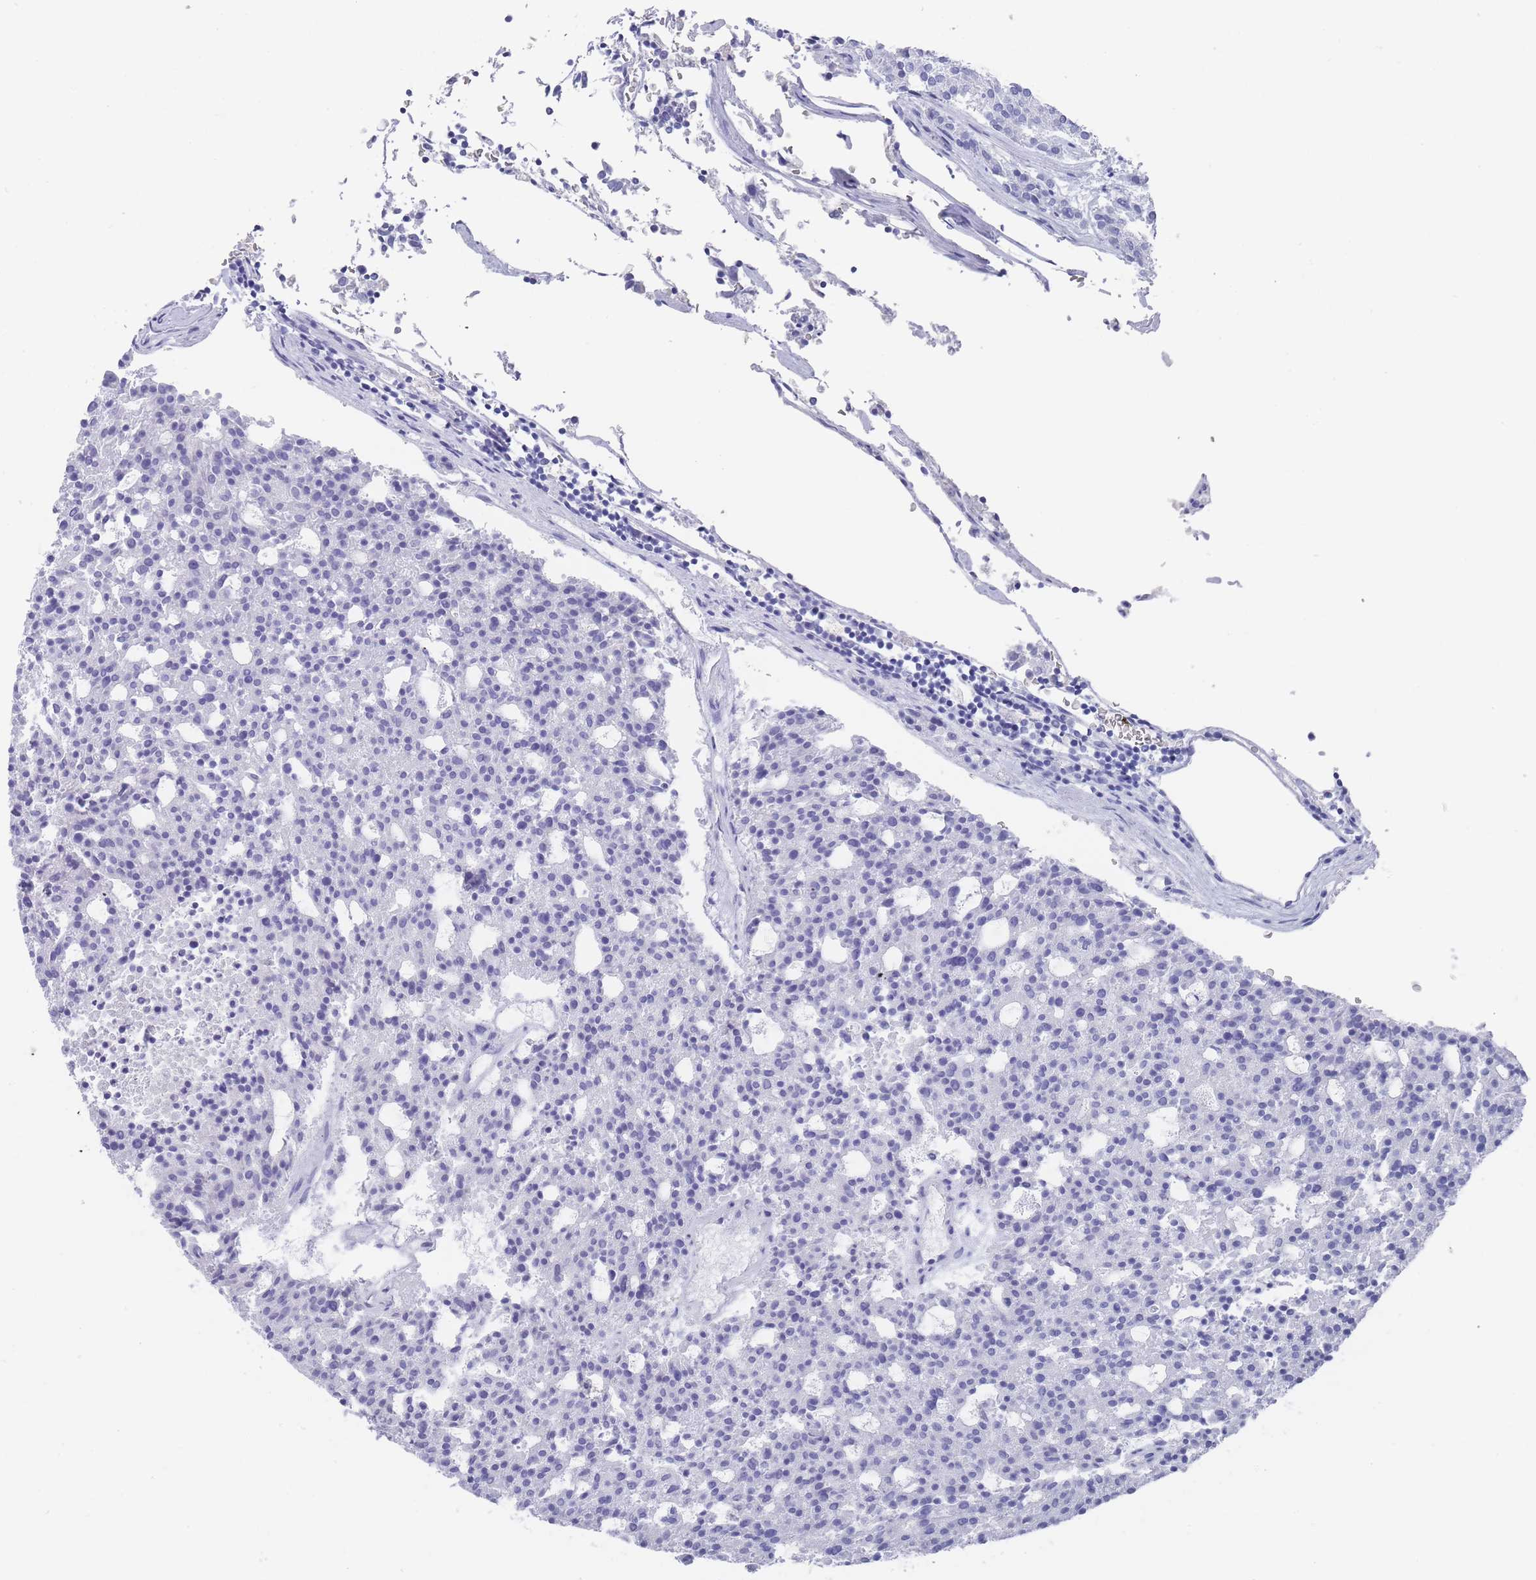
{"staining": {"intensity": "negative", "quantity": "none", "location": "none"}, "tissue": "carcinoid", "cell_type": "Tumor cells", "image_type": "cancer", "snomed": [{"axis": "morphology", "description": "Carcinoid, malignant, NOS"}, {"axis": "topography", "description": "Pancreas"}], "caption": "IHC photomicrograph of neoplastic tissue: malignant carcinoid stained with DAB displays no significant protein expression in tumor cells. Brightfield microscopy of immunohistochemistry stained with DAB (brown) and hematoxylin (blue), captured at high magnification.", "gene": "RAB2B", "patient": {"sex": "female", "age": 54}}